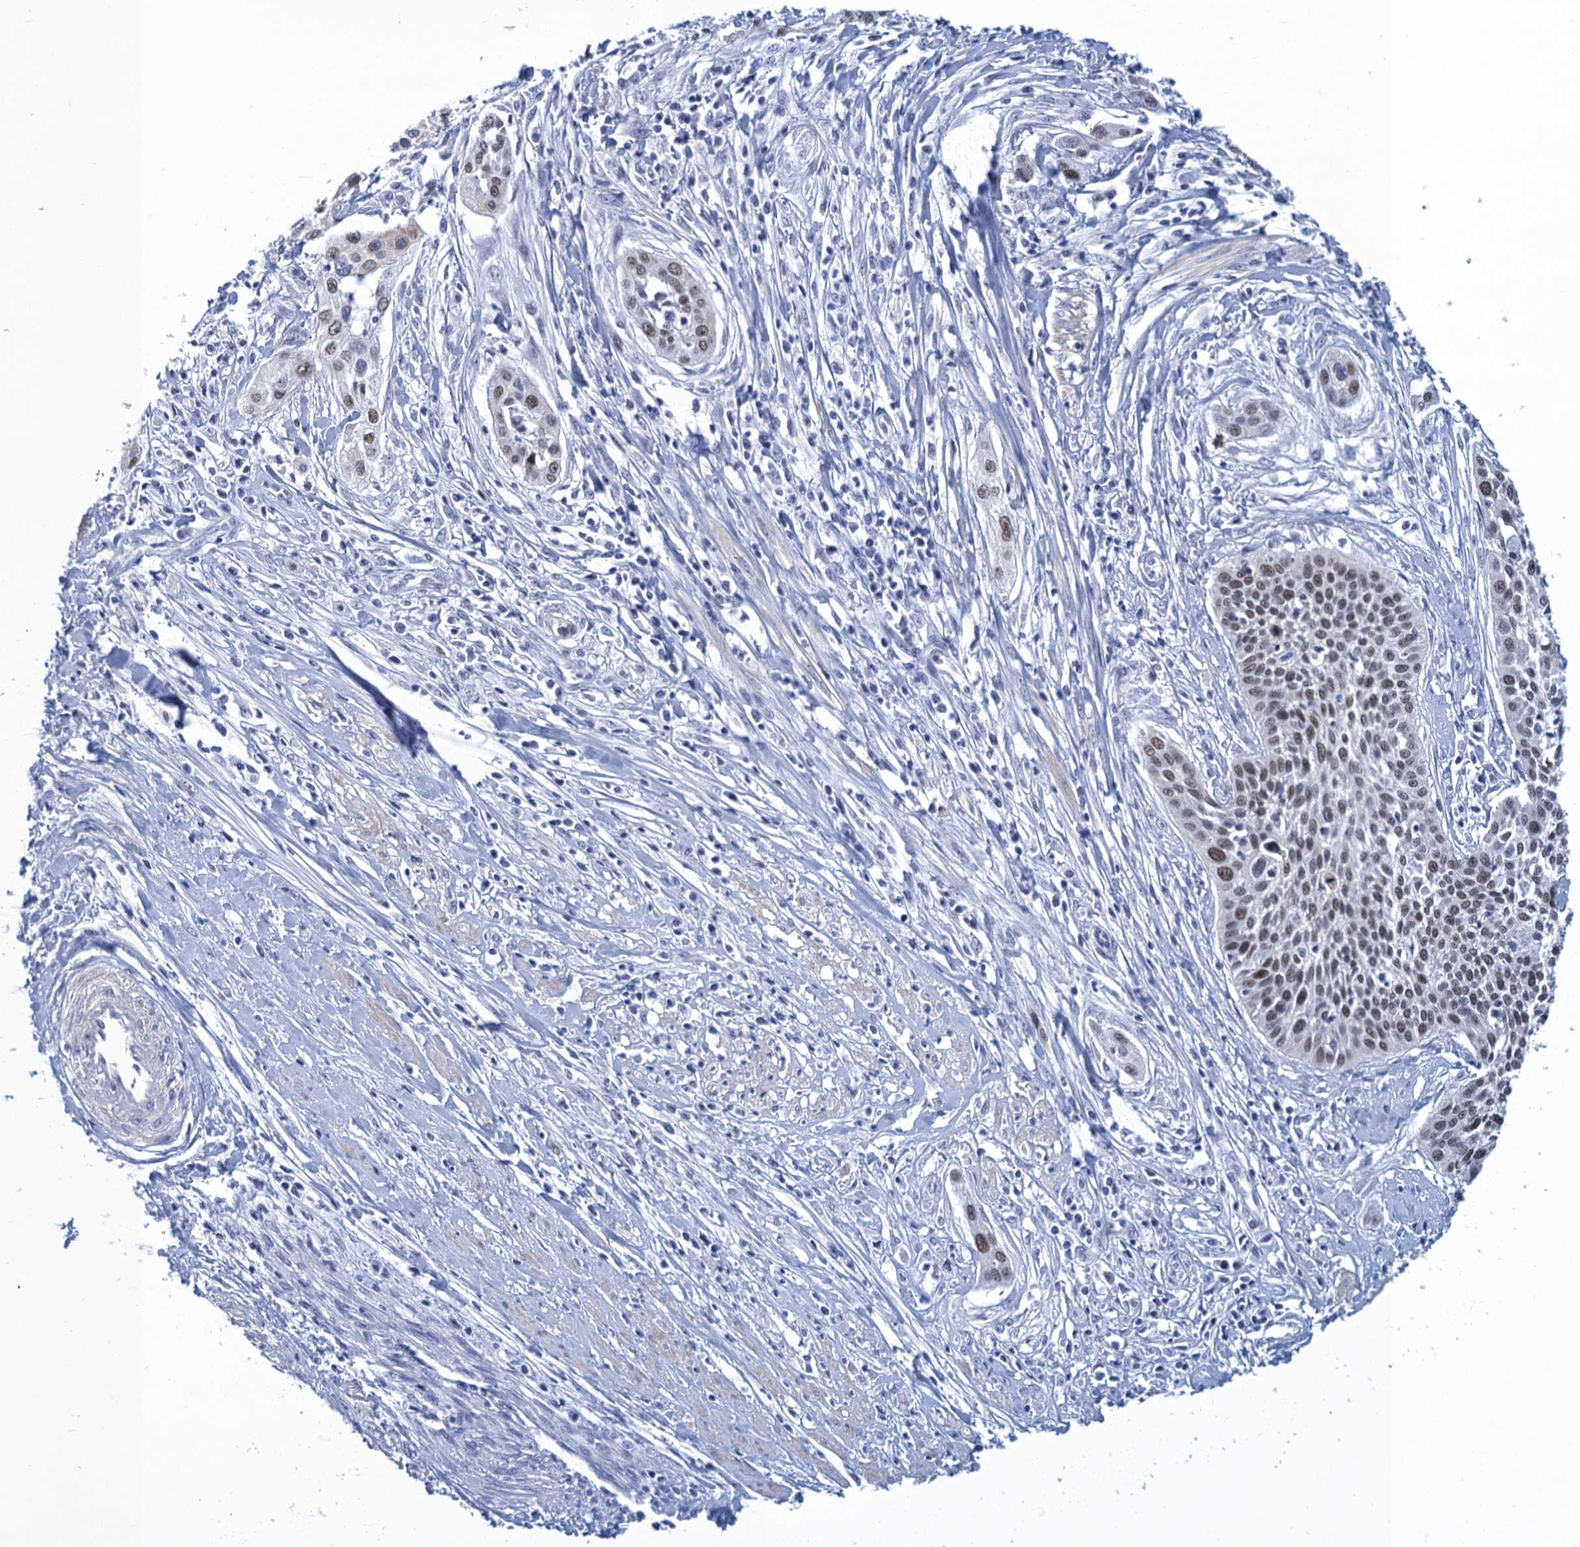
{"staining": {"intensity": "moderate", "quantity": "25%-75%", "location": "nuclear"}, "tissue": "cervical cancer", "cell_type": "Tumor cells", "image_type": "cancer", "snomed": [{"axis": "morphology", "description": "Squamous cell carcinoma, NOS"}, {"axis": "topography", "description": "Cervix"}], "caption": "Cervical cancer stained for a protein reveals moderate nuclear positivity in tumor cells. (Stains: DAB in brown, nuclei in blue, Microscopy: brightfield microscopy at high magnification).", "gene": "GINS3", "patient": {"sex": "female", "age": 34}}